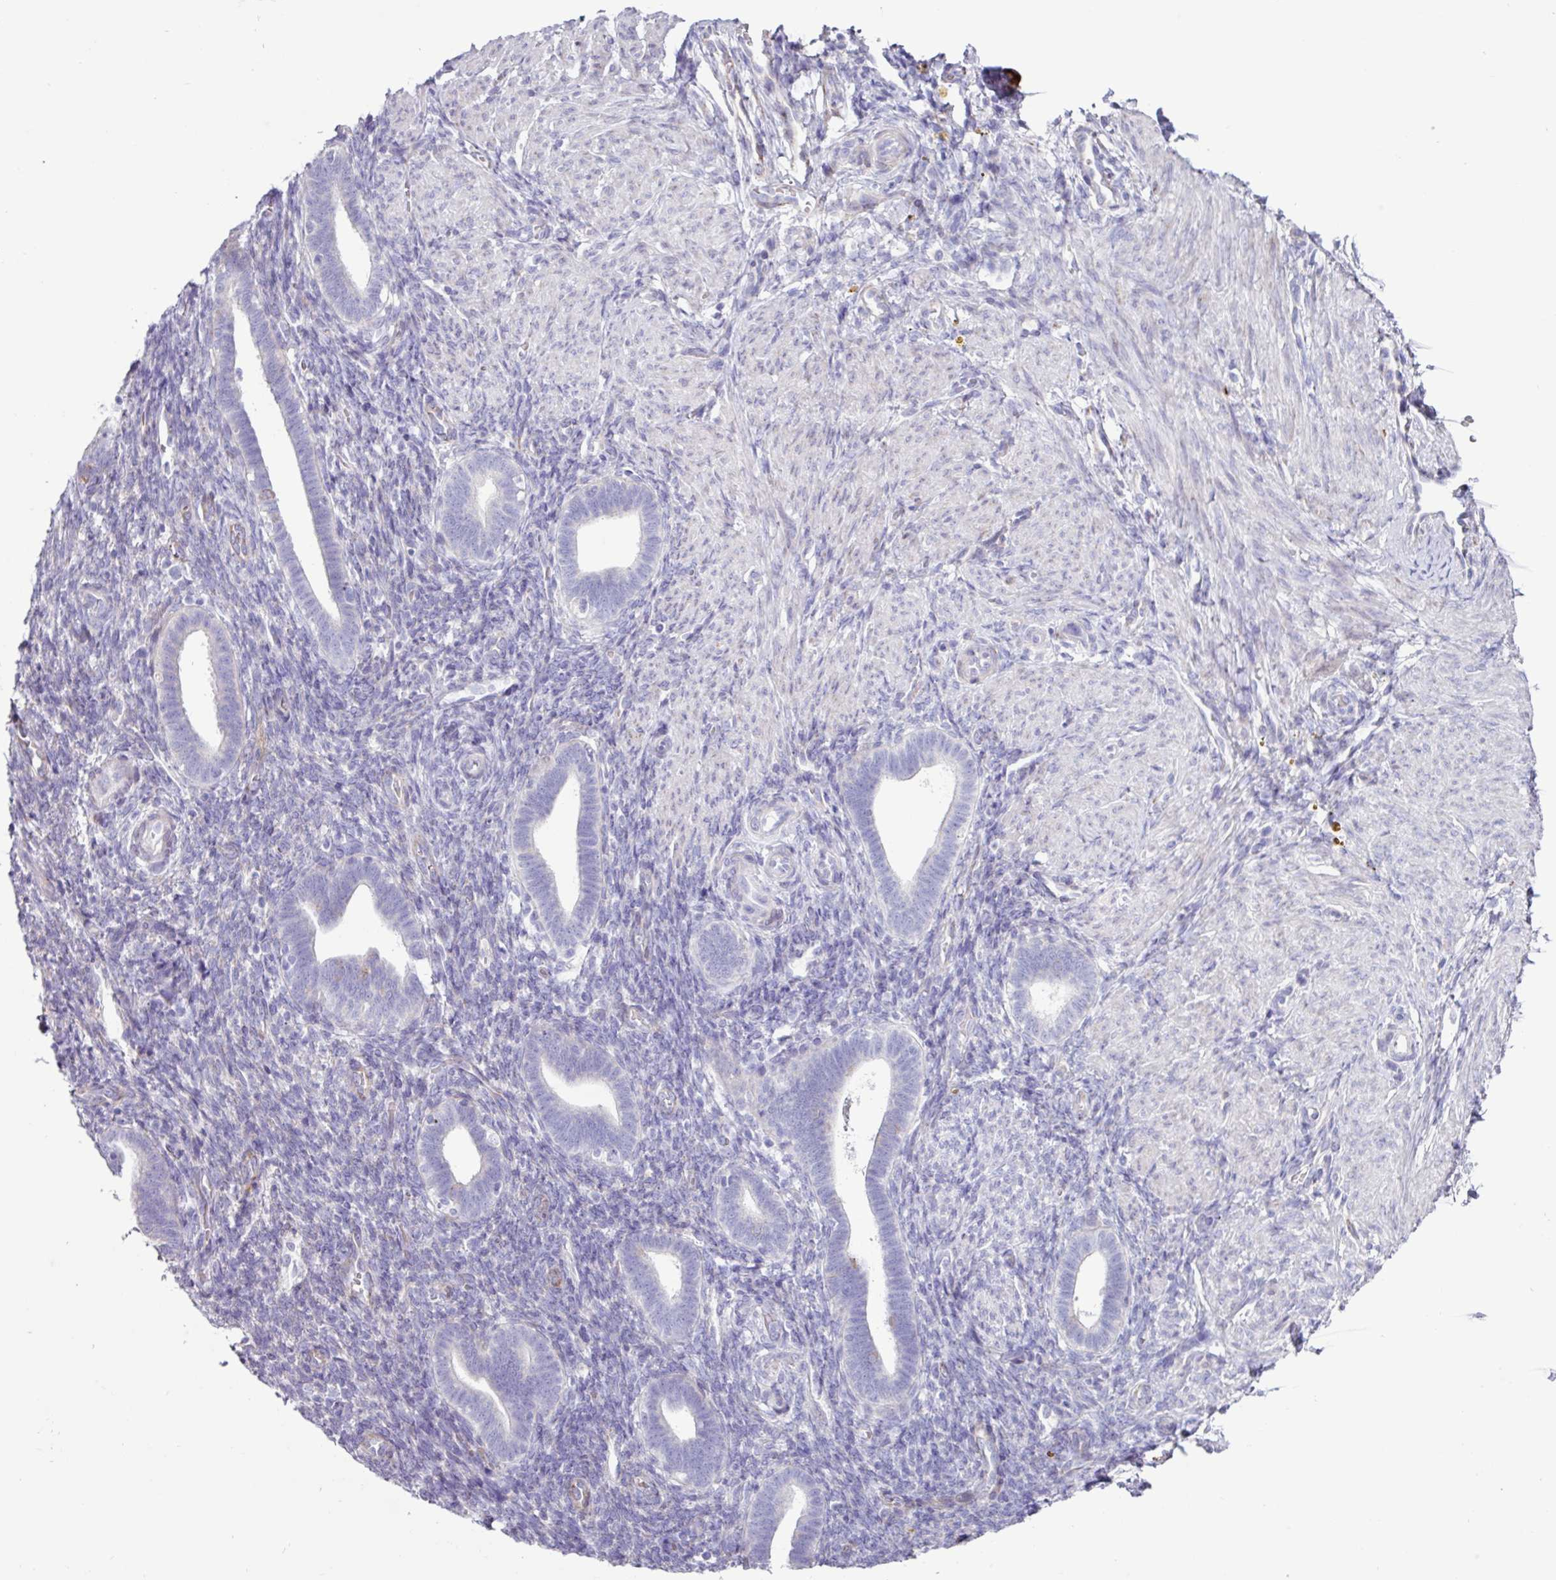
{"staining": {"intensity": "negative", "quantity": "none", "location": "none"}, "tissue": "endometrium", "cell_type": "Cells in endometrial stroma", "image_type": "normal", "snomed": [{"axis": "morphology", "description": "Normal tissue, NOS"}, {"axis": "topography", "description": "Endometrium"}], "caption": "Cells in endometrial stroma show no significant staining in benign endometrium.", "gene": "PPP1R35", "patient": {"sex": "female", "age": 34}}